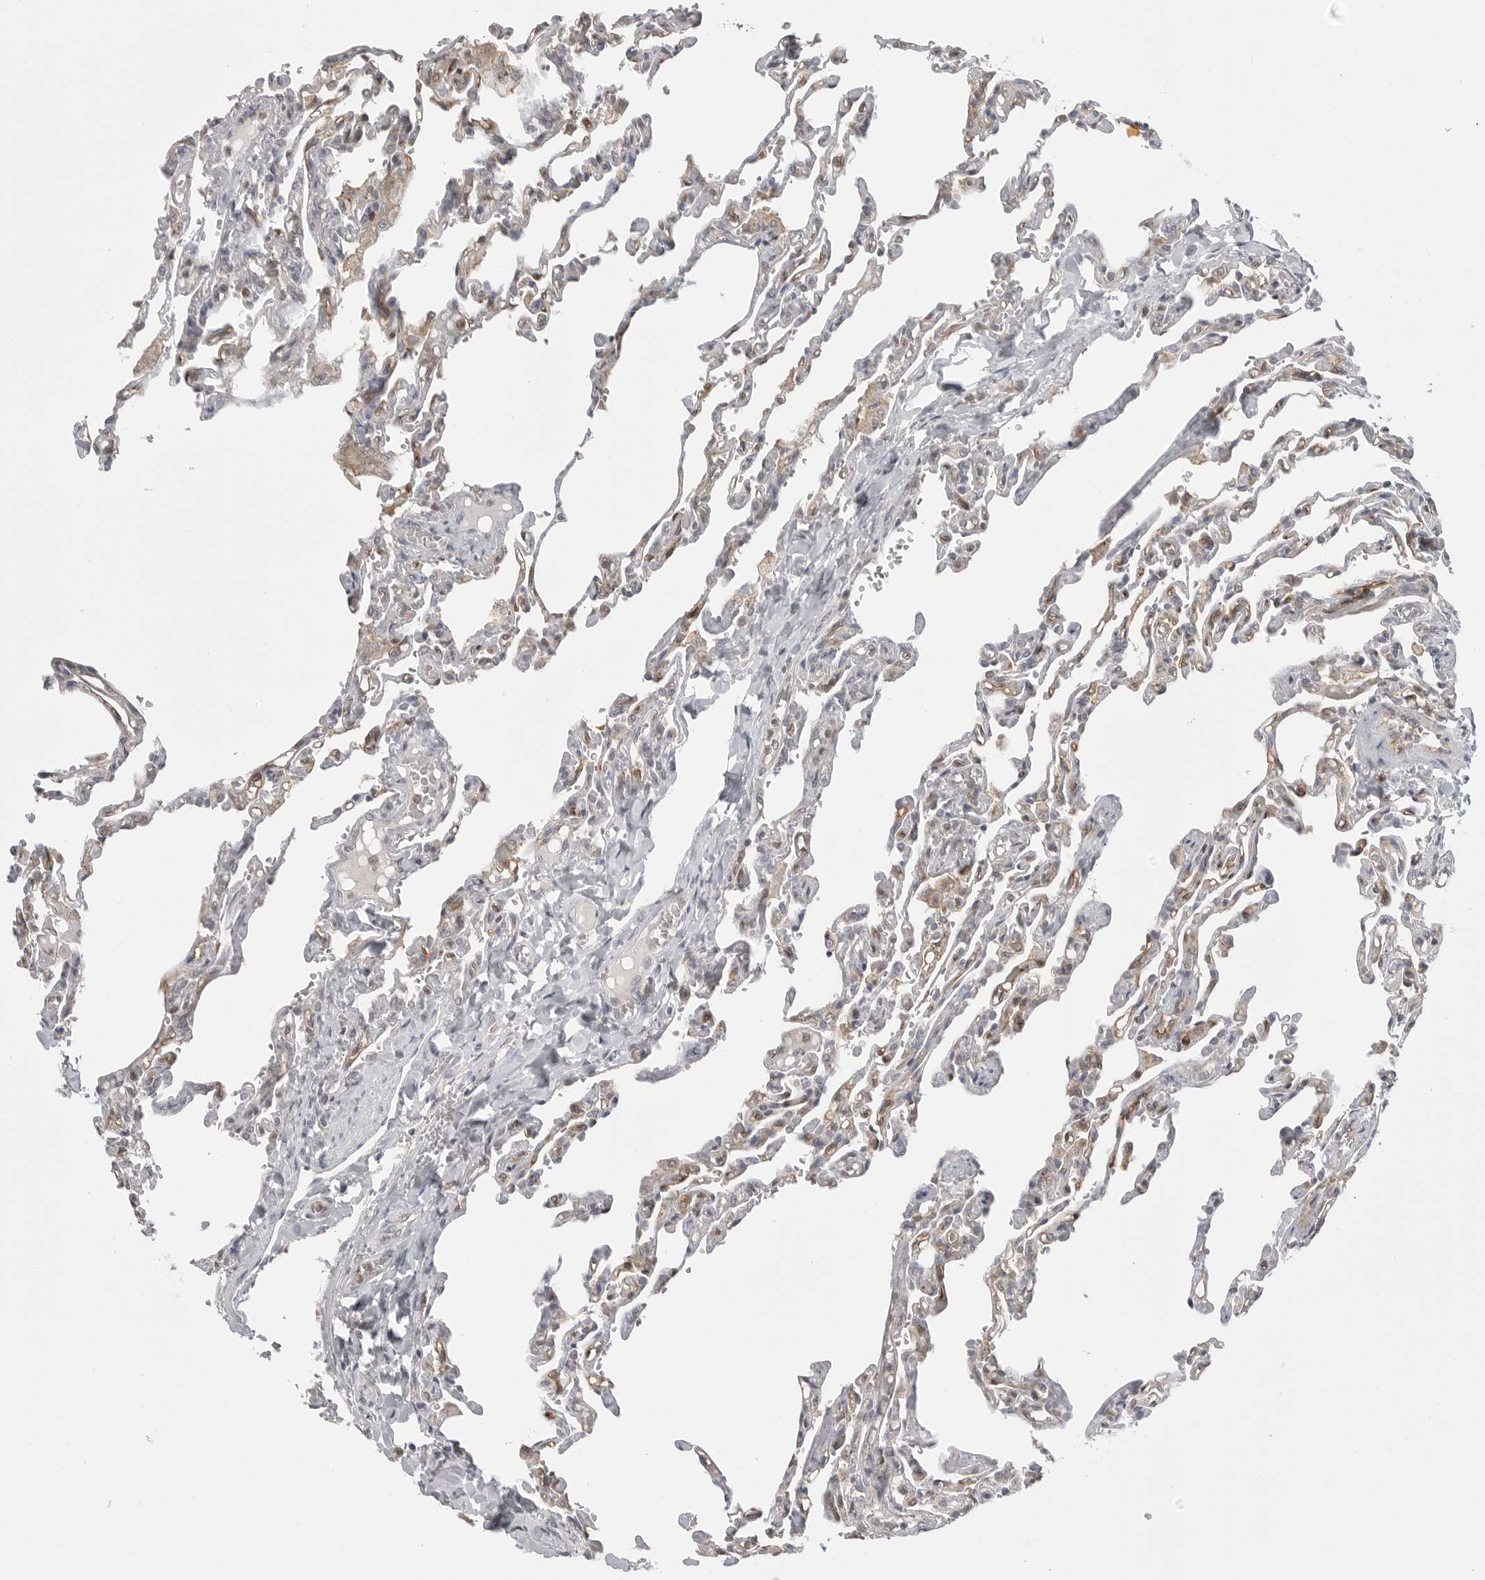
{"staining": {"intensity": "weak", "quantity": ">75%", "location": "cytoplasmic/membranous"}, "tissue": "lung", "cell_type": "Alveolar cells", "image_type": "normal", "snomed": [{"axis": "morphology", "description": "Normal tissue, NOS"}, {"axis": "topography", "description": "Lung"}], "caption": "A histopathology image of human lung stained for a protein reveals weak cytoplasmic/membranous brown staining in alveolar cells. The staining was performed using DAB (3,3'-diaminobenzidine) to visualize the protein expression in brown, while the nuclei were stained in blue with hematoxylin (Magnification: 20x).", "gene": "IFNGR1", "patient": {"sex": "male", "age": 21}}